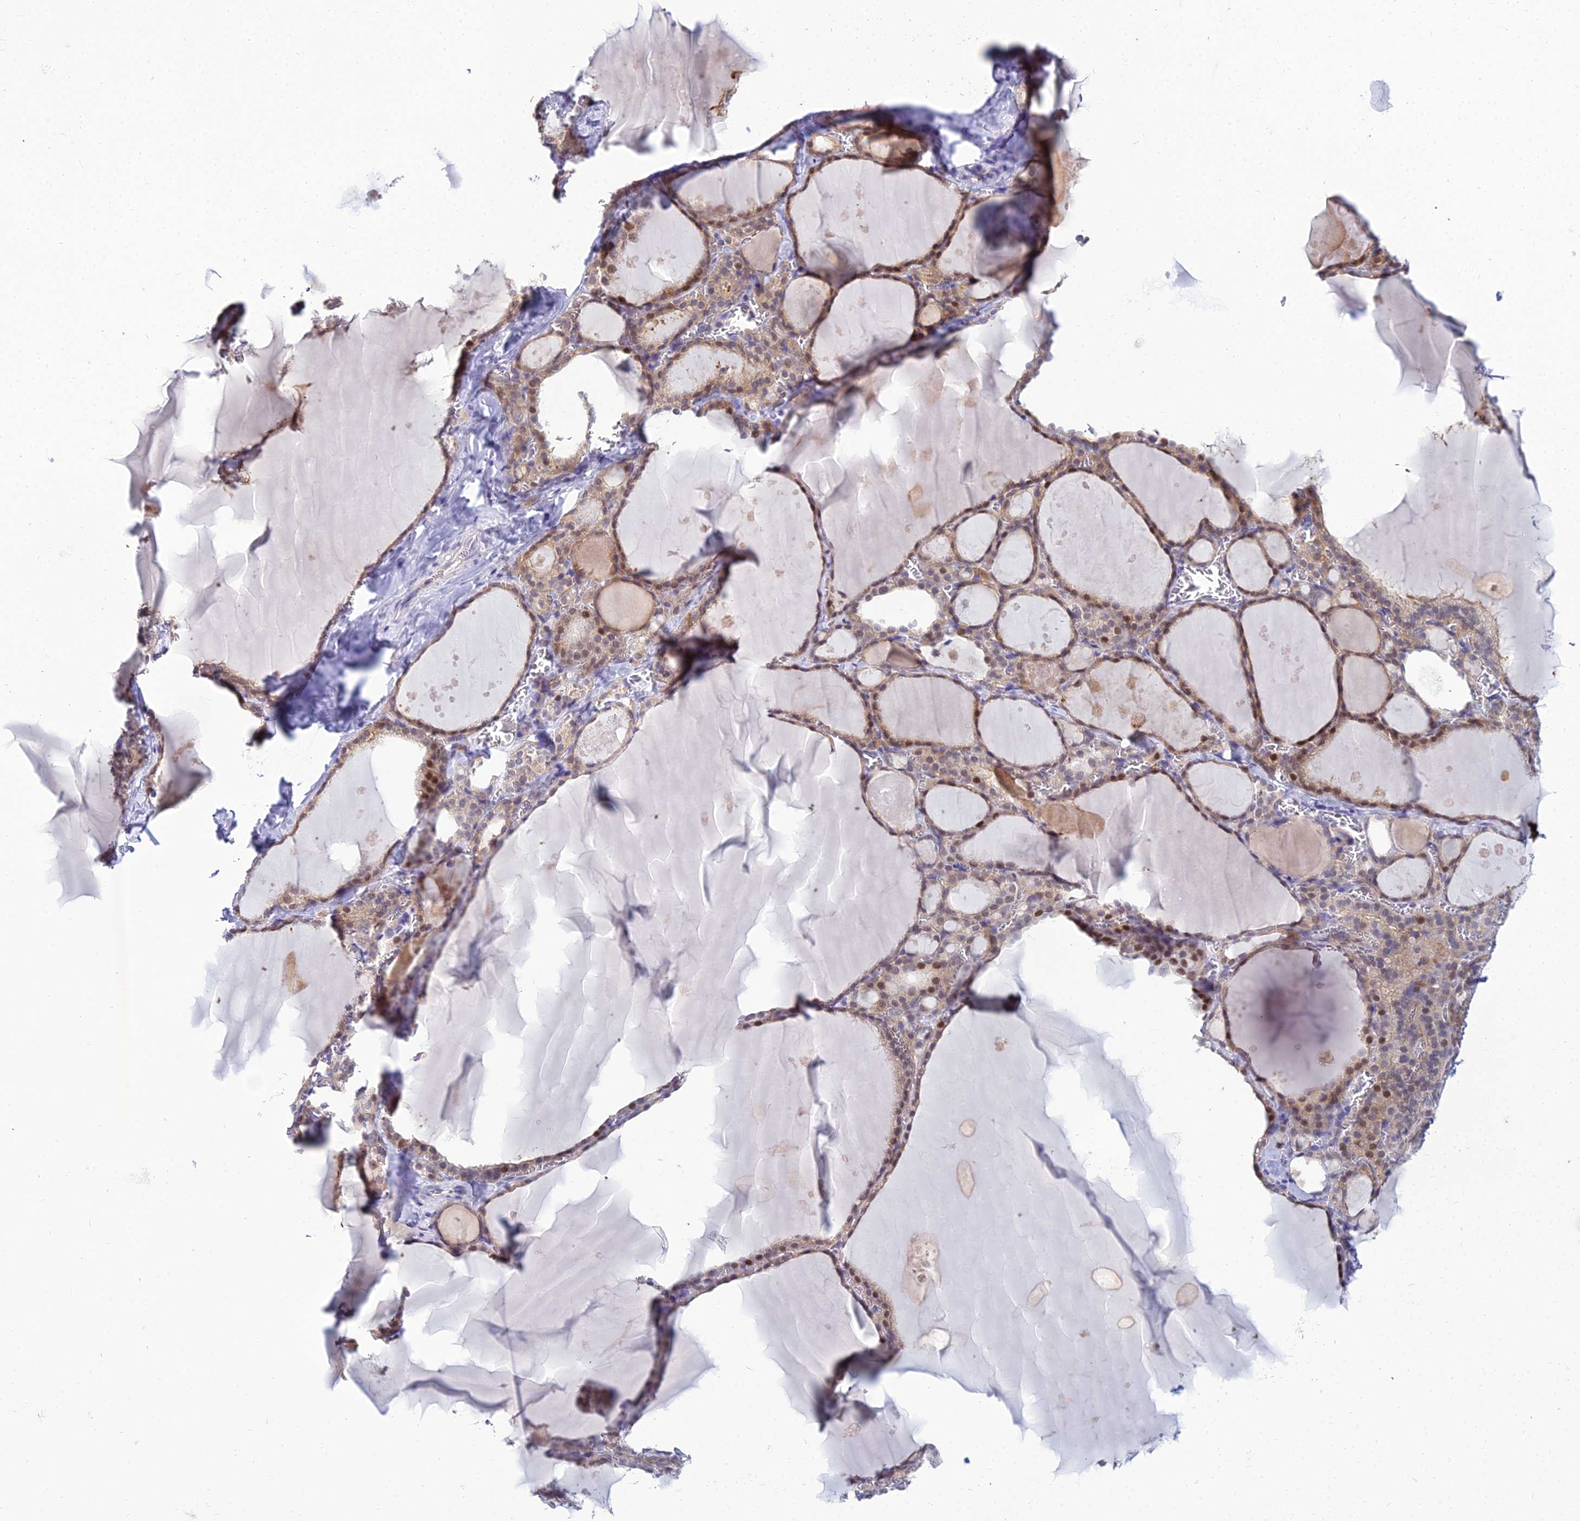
{"staining": {"intensity": "moderate", "quantity": "25%-75%", "location": "cytoplasmic/membranous,nuclear"}, "tissue": "thyroid gland", "cell_type": "Glandular cells", "image_type": "normal", "snomed": [{"axis": "morphology", "description": "Normal tissue, NOS"}, {"axis": "topography", "description": "Thyroid gland"}], "caption": "Immunohistochemical staining of benign thyroid gland demonstrates medium levels of moderate cytoplasmic/membranous,nuclear positivity in about 25%-75% of glandular cells.", "gene": "ZMIZ1", "patient": {"sex": "male", "age": 56}}